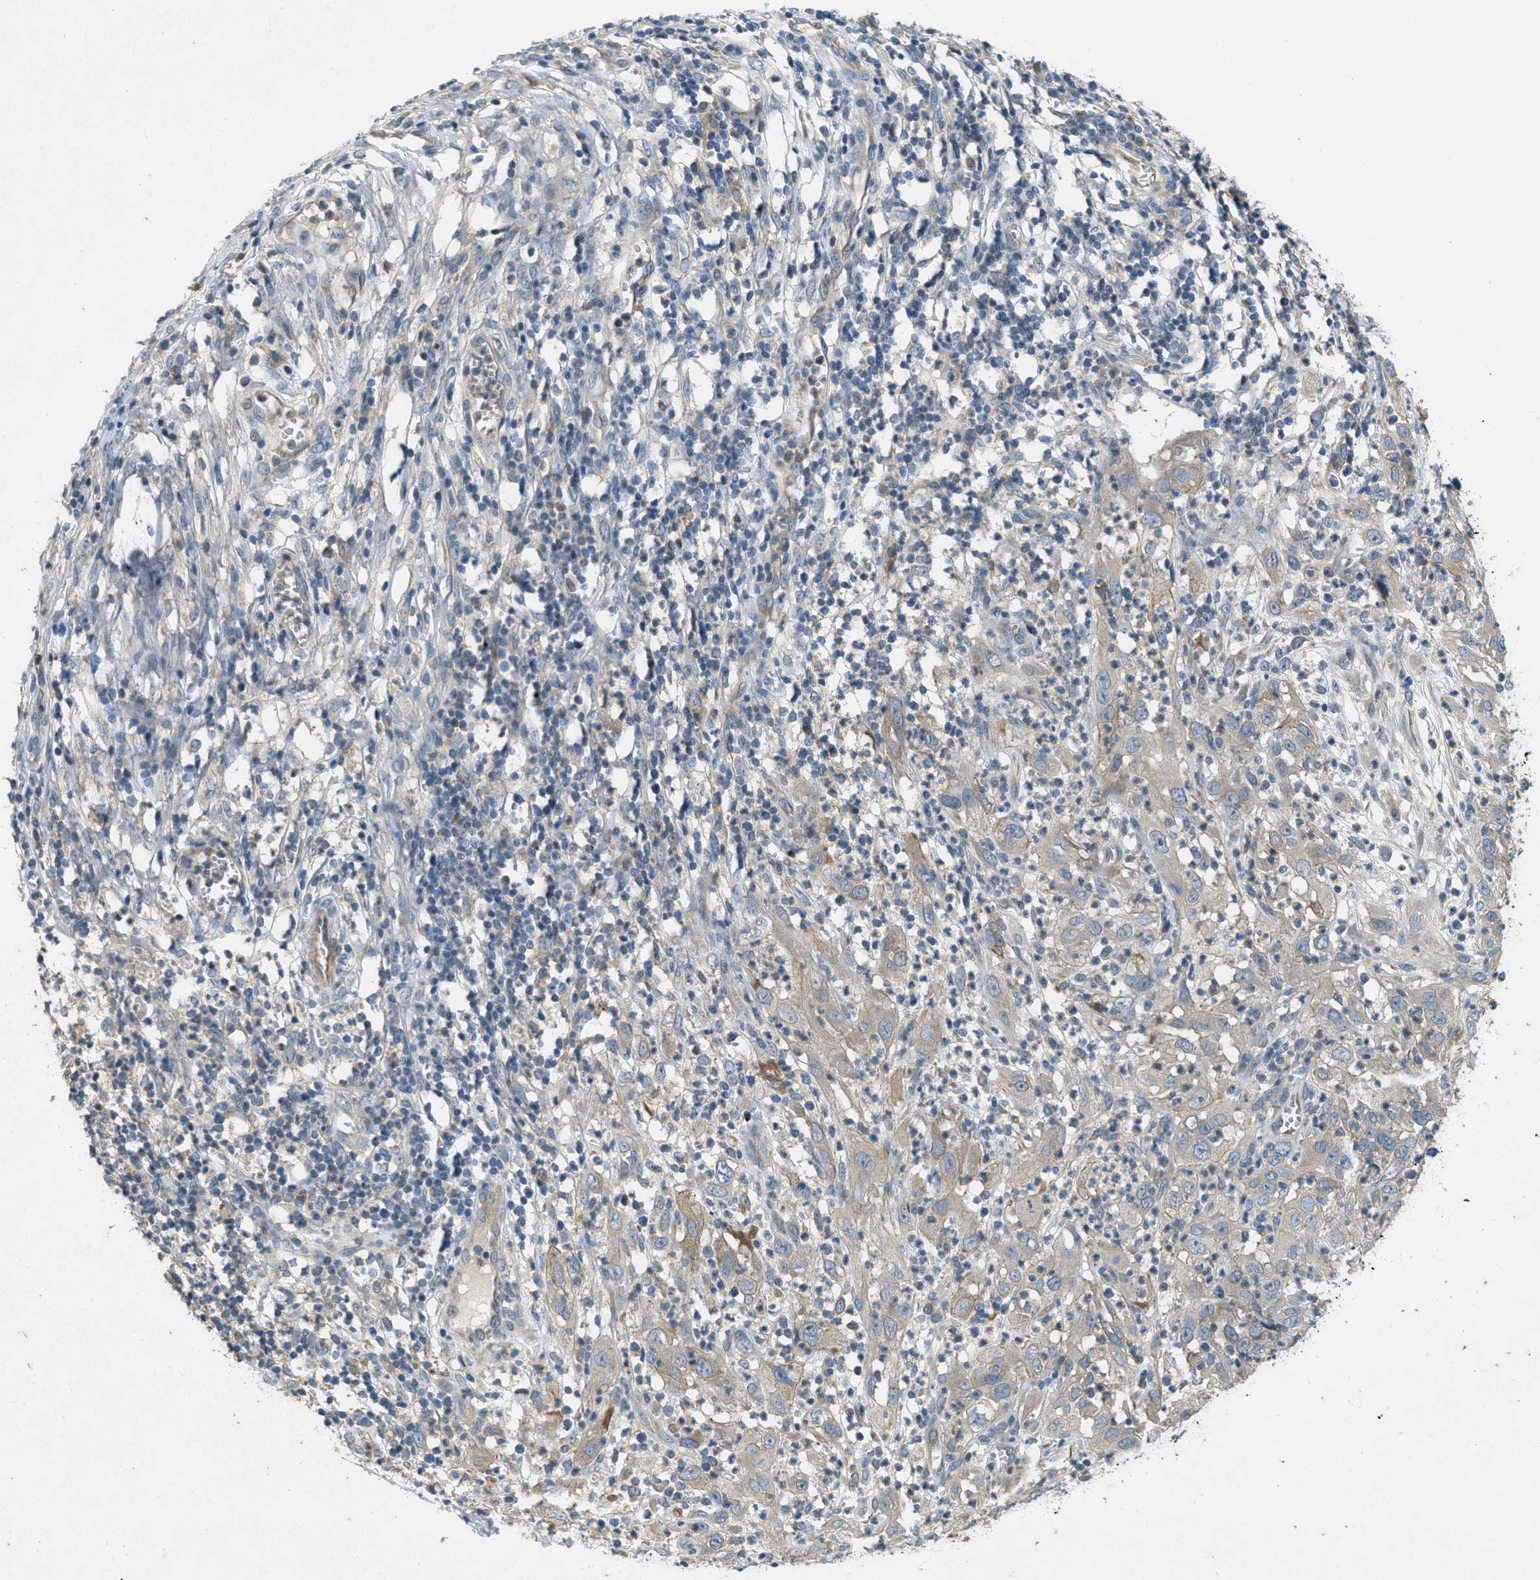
{"staining": {"intensity": "weak", "quantity": "25%-75%", "location": "cytoplasmic/membranous"}, "tissue": "cervical cancer", "cell_type": "Tumor cells", "image_type": "cancer", "snomed": [{"axis": "morphology", "description": "Squamous cell carcinoma, NOS"}, {"axis": "topography", "description": "Cervix"}], "caption": "A high-resolution histopathology image shows IHC staining of cervical cancer, which exhibits weak cytoplasmic/membranous positivity in approximately 25%-75% of tumor cells. The staining is performed using DAB (3,3'-diaminobenzidine) brown chromogen to label protein expression. The nuclei are counter-stained blue using hematoxylin.", "gene": "ADCY6", "patient": {"sex": "female", "age": 32}}